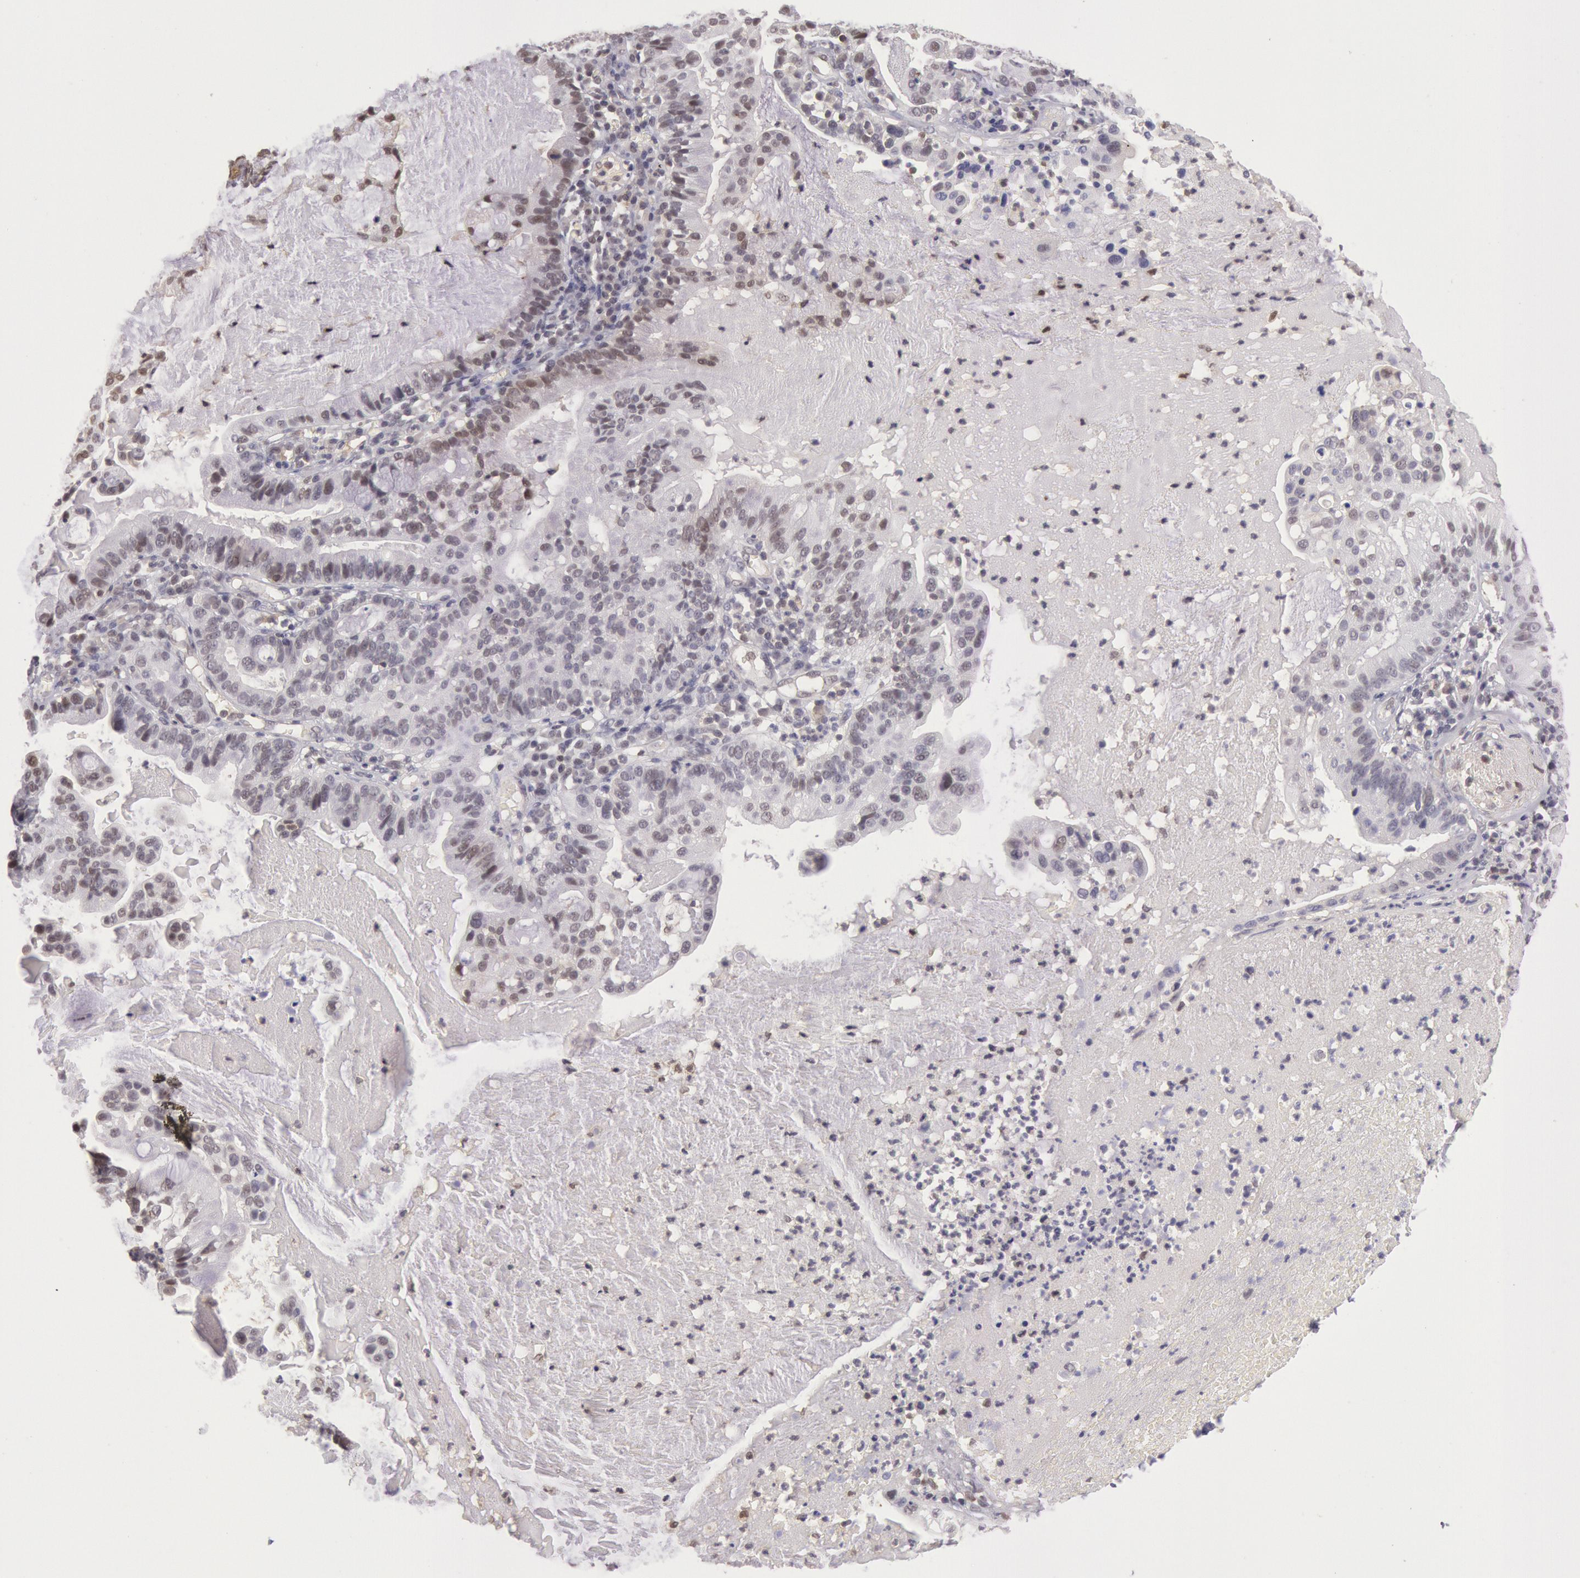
{"staining": {"intensity": "weak", "quantity": "25%-75%", "location": "nuclear"}, "tissue": "cervical cancer", "cell_type": "Tumor cells", "image_type": "cancer", "snomed": [{"axis": "morphology", "description": "Adenocarcinoma, NOS"}, {"axis": "topography", "description": "Cervix"}], "caption": "Brown immunohistochemical staining in human cervical cancer demonstrates weak nuclear staining in about 25%-75% of tumor cells.", "gene": "HIF1A", "patient": {"sex": "female", "age": 41}}